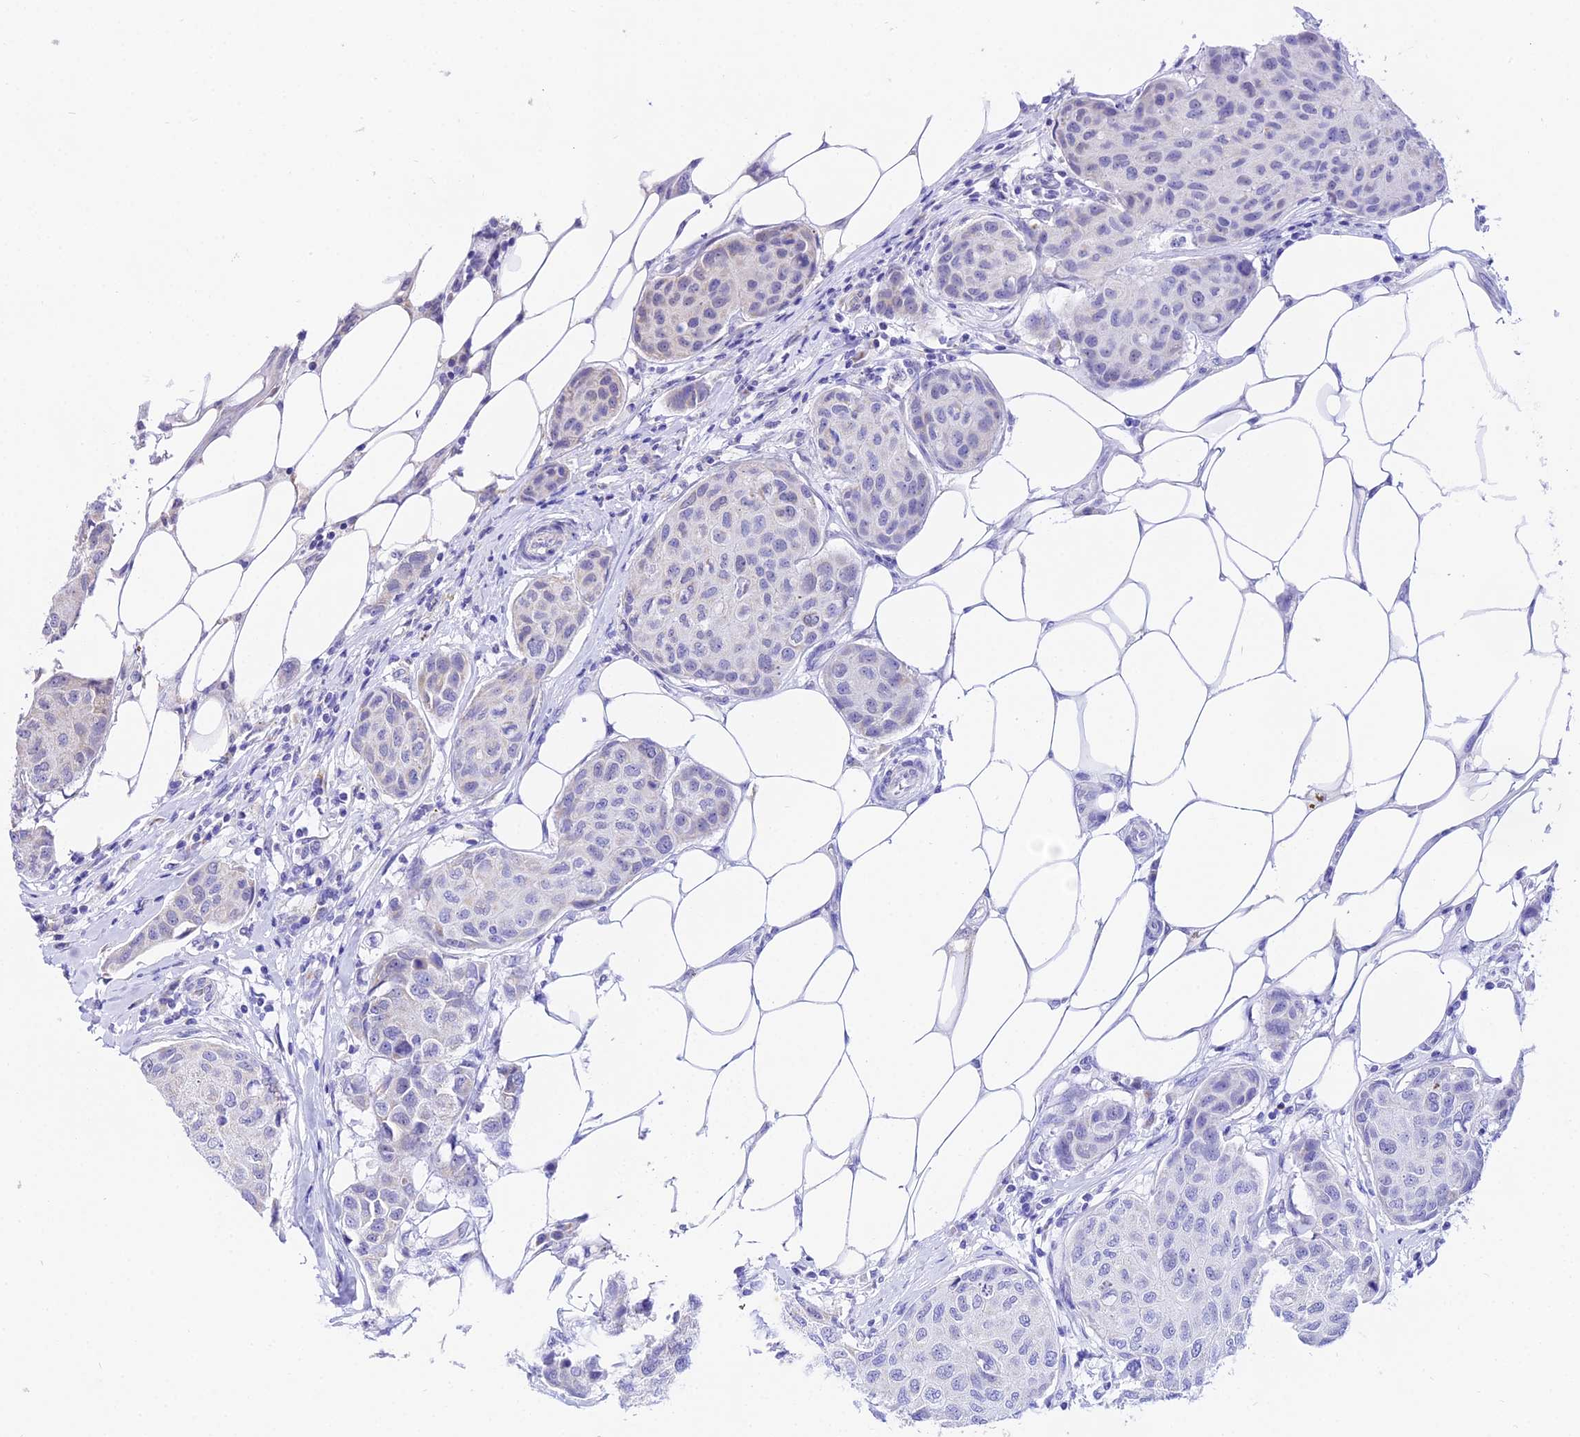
{"staining": {"intensity": "negative", "quantity": "none", "location": "none"}, "tissue": "breast cancer", "cell_type": "Tumor cells", "image_type": "cancer", "snomed": [{"axis": "morphology", "description": "Duct carcinoma"}, {"axis": "topography", "description": "Breast"}], "caption": "A photomicrograph of invasive ductal carcinoma (breast) stained for a protein demonstrates no brown staining in tumor cells.", "gene": "ATP5PB", "patient": {"sex": "female", "age": 80}}